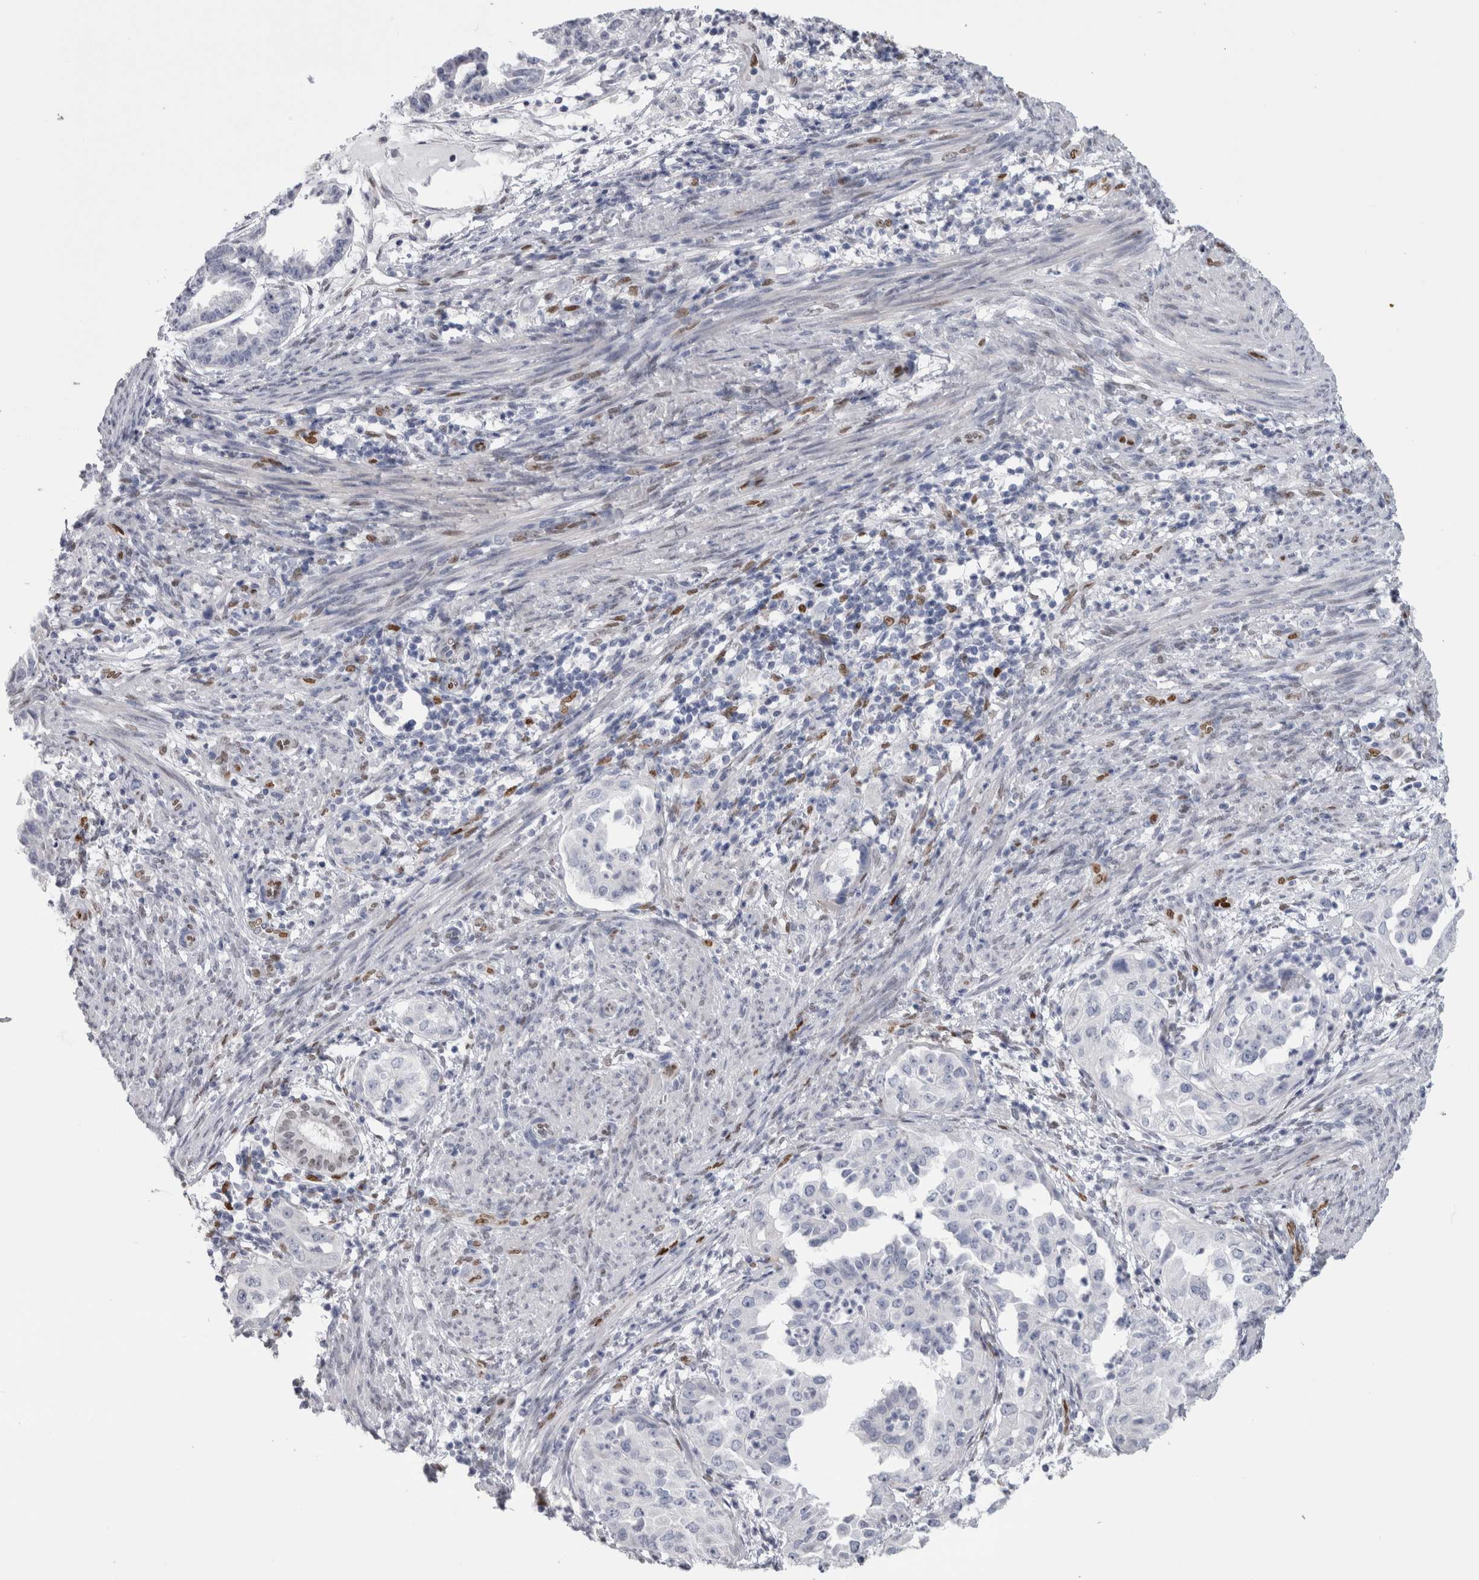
{"staining": {"intensity": "negative", "quantity": "none", "location": "none"}, "tissue": "endometrial cancer", "cell_type": "Tumor cells", "image_type": "cancer", "snomed": [{"axis": "morphology", "description": "Adenocarcinoma, NOS"}, {"axis": "topography", "description": "Endometrium"}], "caption": "An immunohistochemistry micrograph of endometrial adenocarcinoma is shown. There is no staining in tumor cells of endometrial adenocarcinoma. (DAB (3,3'-diaminobenzidine) IHC with hematoxylin counter stain).", "gene": "IL33", "patient": {"sex": "female", "age": 85}}